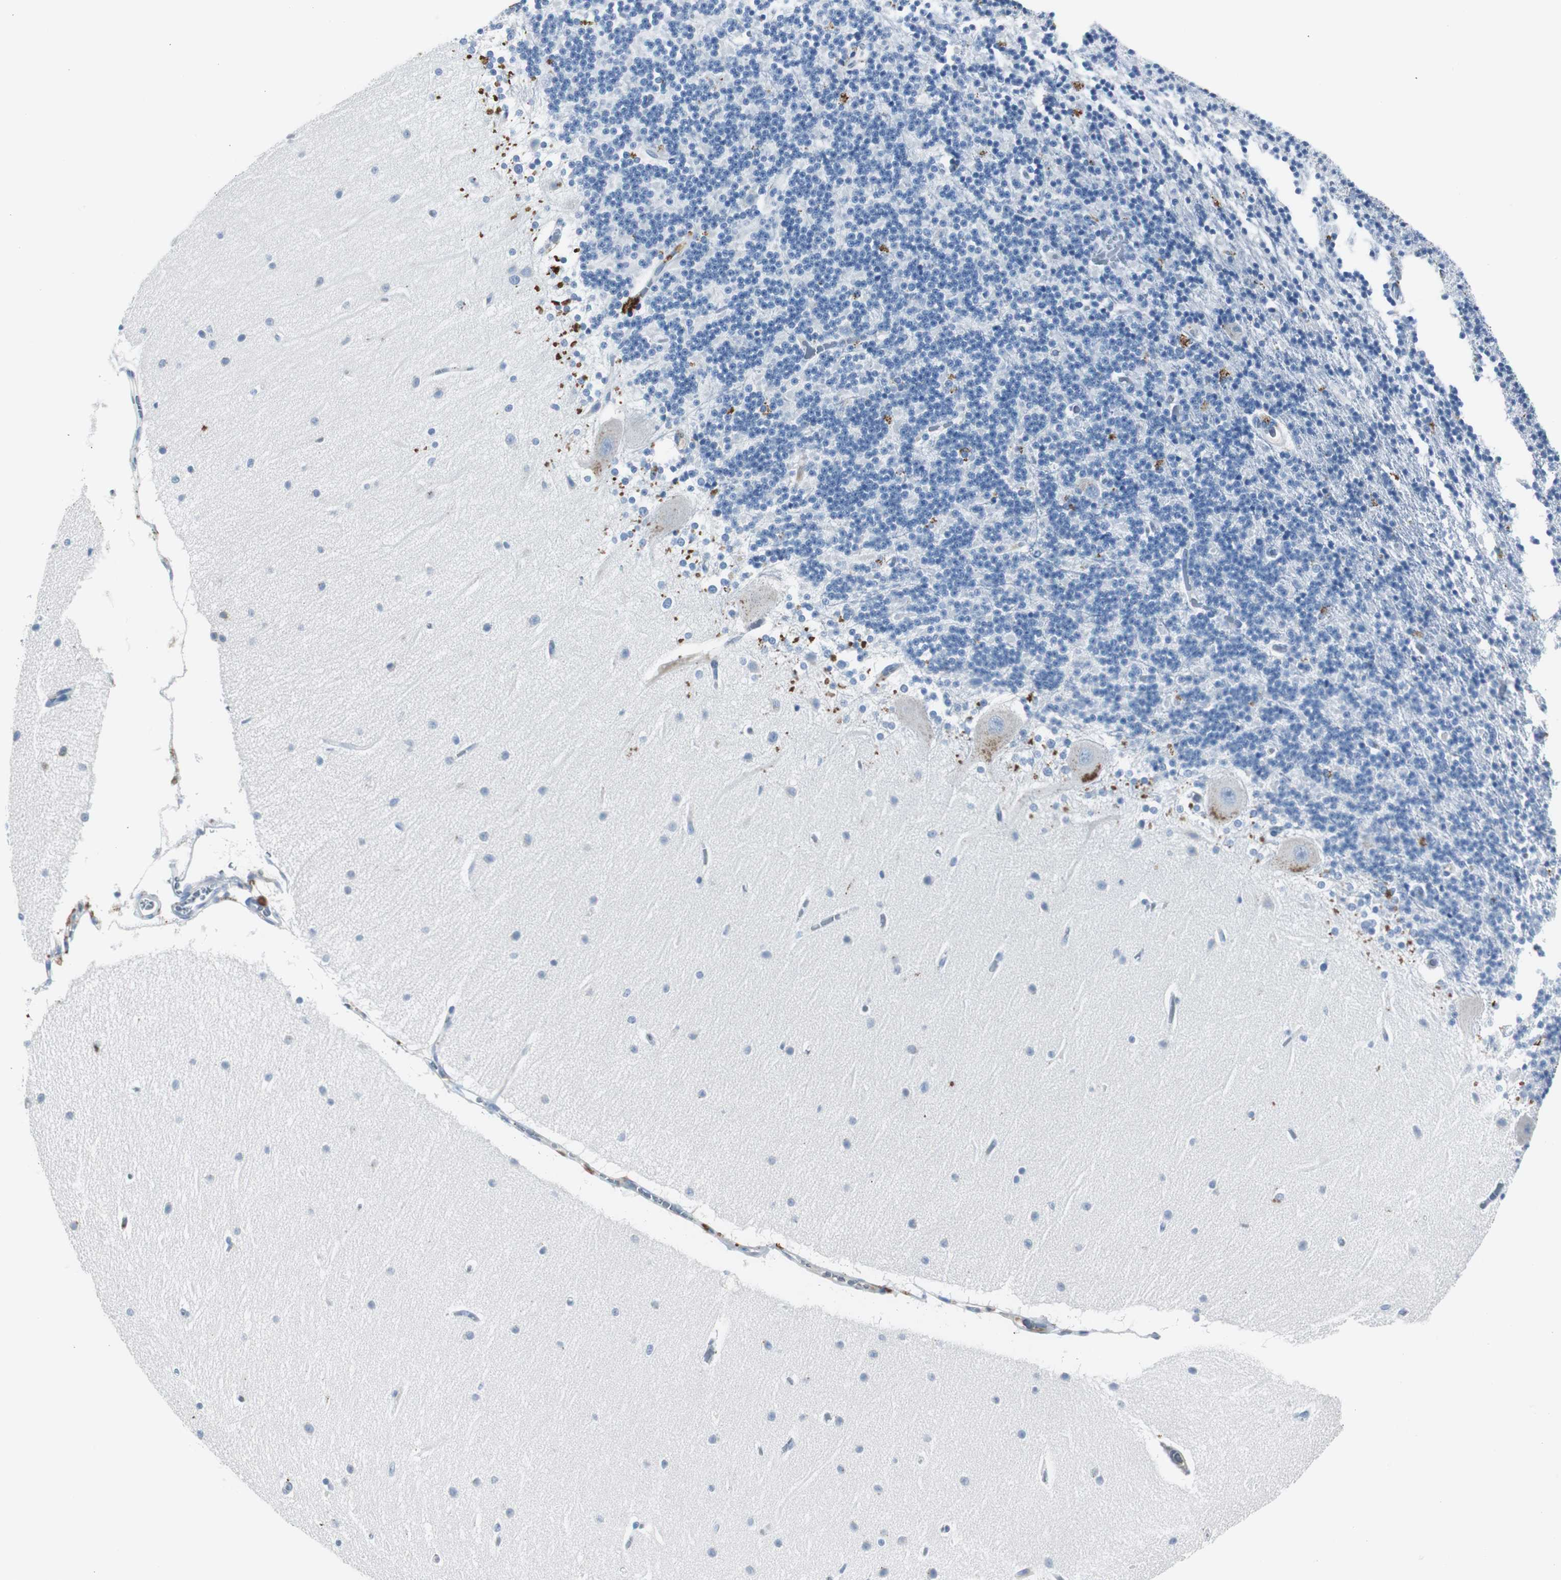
{"staining": {"intensity": "moderate", "quantity": "<25%", "location": "cytoplasmic/membranous"}, "tissue": "cerebellum", "cell_type": "Cells in granular layer", "image_type": "normal", "snomed": [{"axis": "morphology", "description": "Normal tissue, NOS"}, {"axis": "topography", "description": "Cerebellum"}], "caption": "The micrograph exhibits a brown stain indicating the presence of a protein in the cytoplasmic/membranous of cells in granular layer in cerebellum.", "gene": "SERPINF1", "patient": {"sex": "female", "age": 54}}